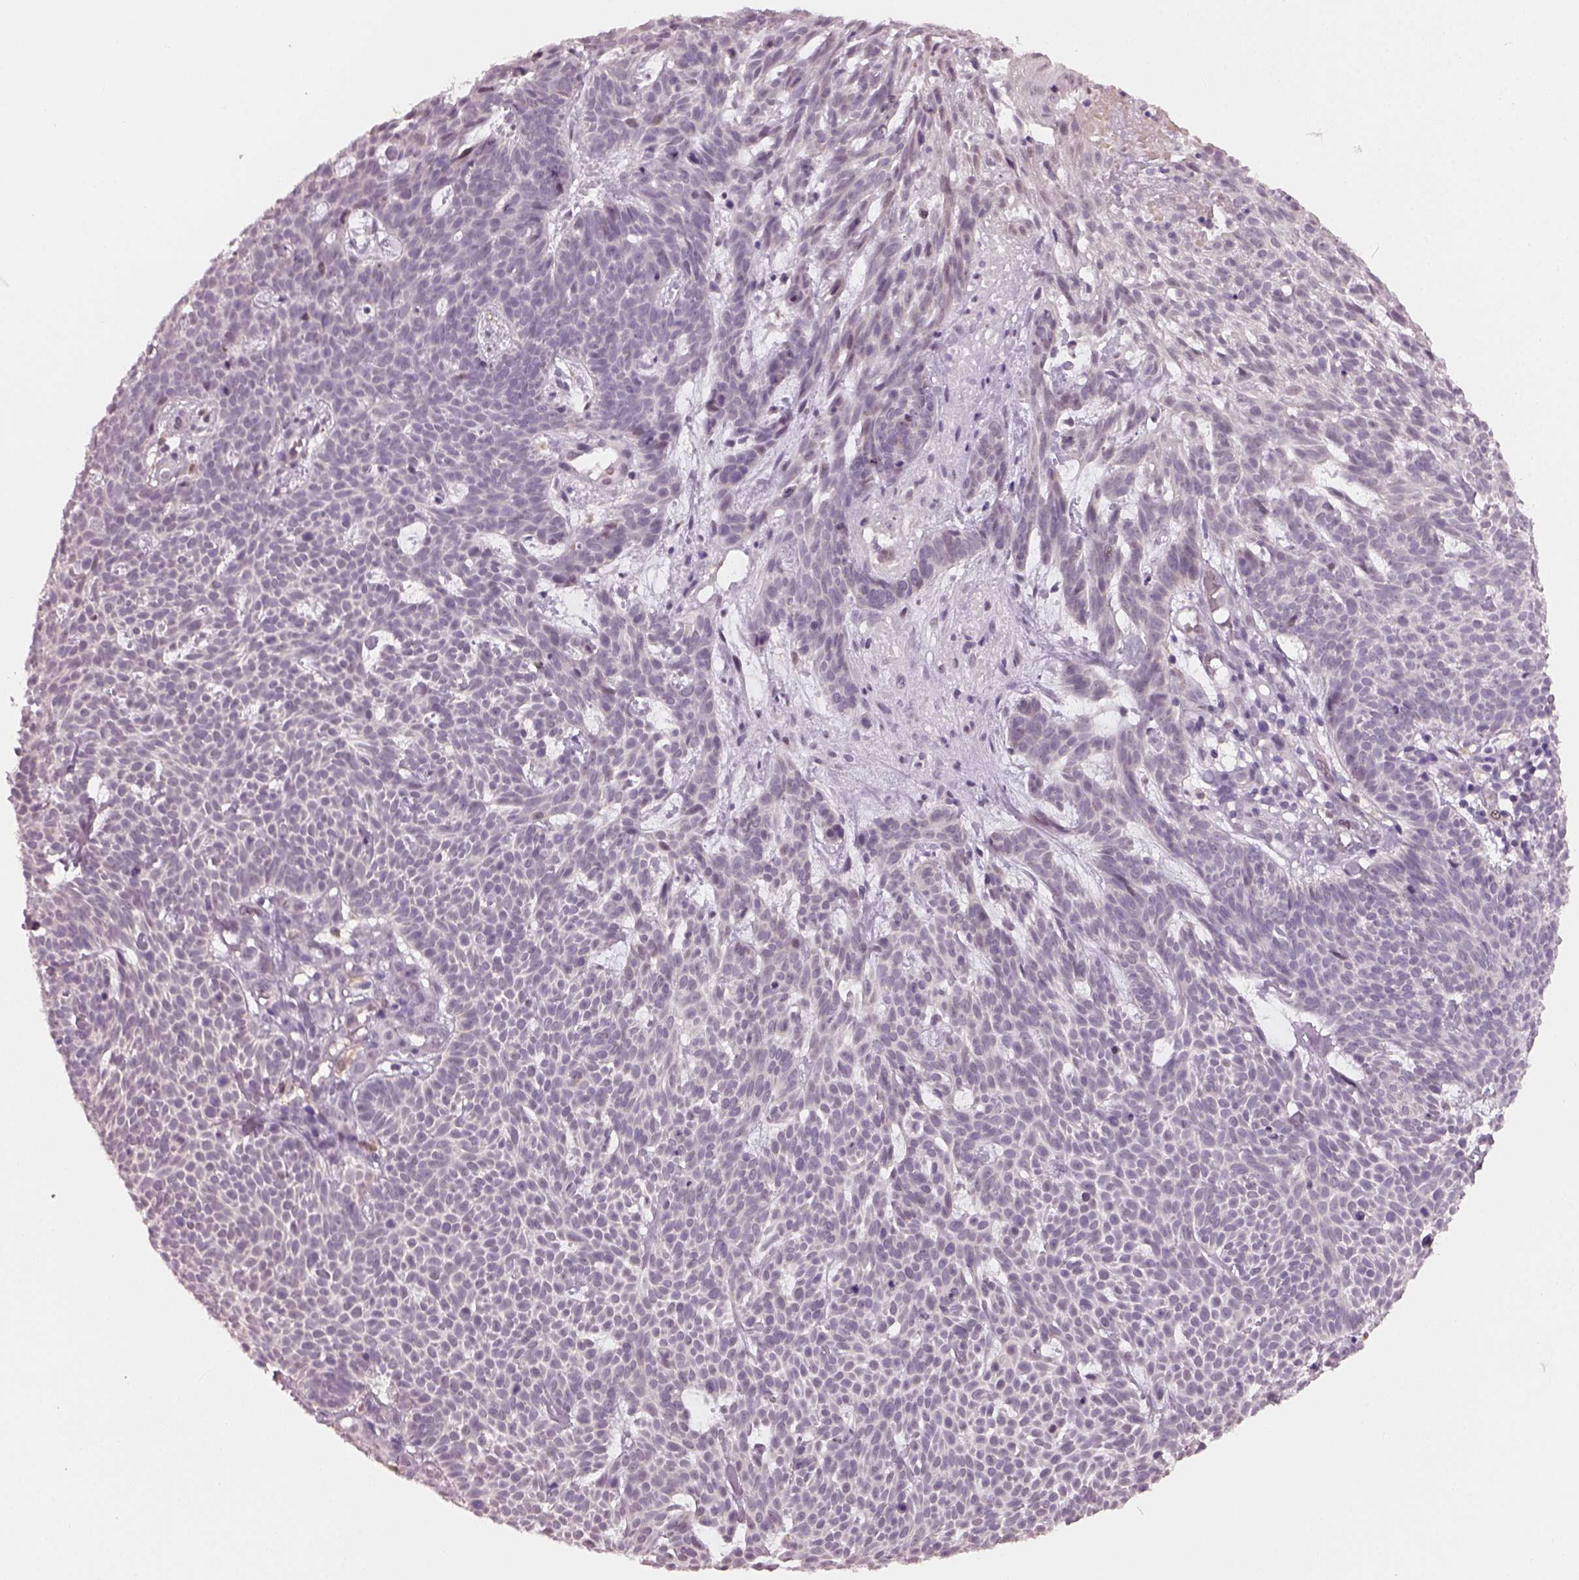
{"staining": {"intensity": "negative", "quantity": "none", "location": "none"}, "tissue": "skin cancer", "cell_type": "Tumor cells", "image_type": "cancer", "snomed": [{"axis": "morphology", "description": "Basal cell carcinoma"}, {"axis": "topography", "description": "Skin"}], "caption": "Tumor cells are negative for protein expression in human skin basal cell carcinoma. (DAB (3,3'-diaminobenzidine) IHC, high magnification).", "gene": "NAT8", "patient": {"sex": "male", "age": 59}}